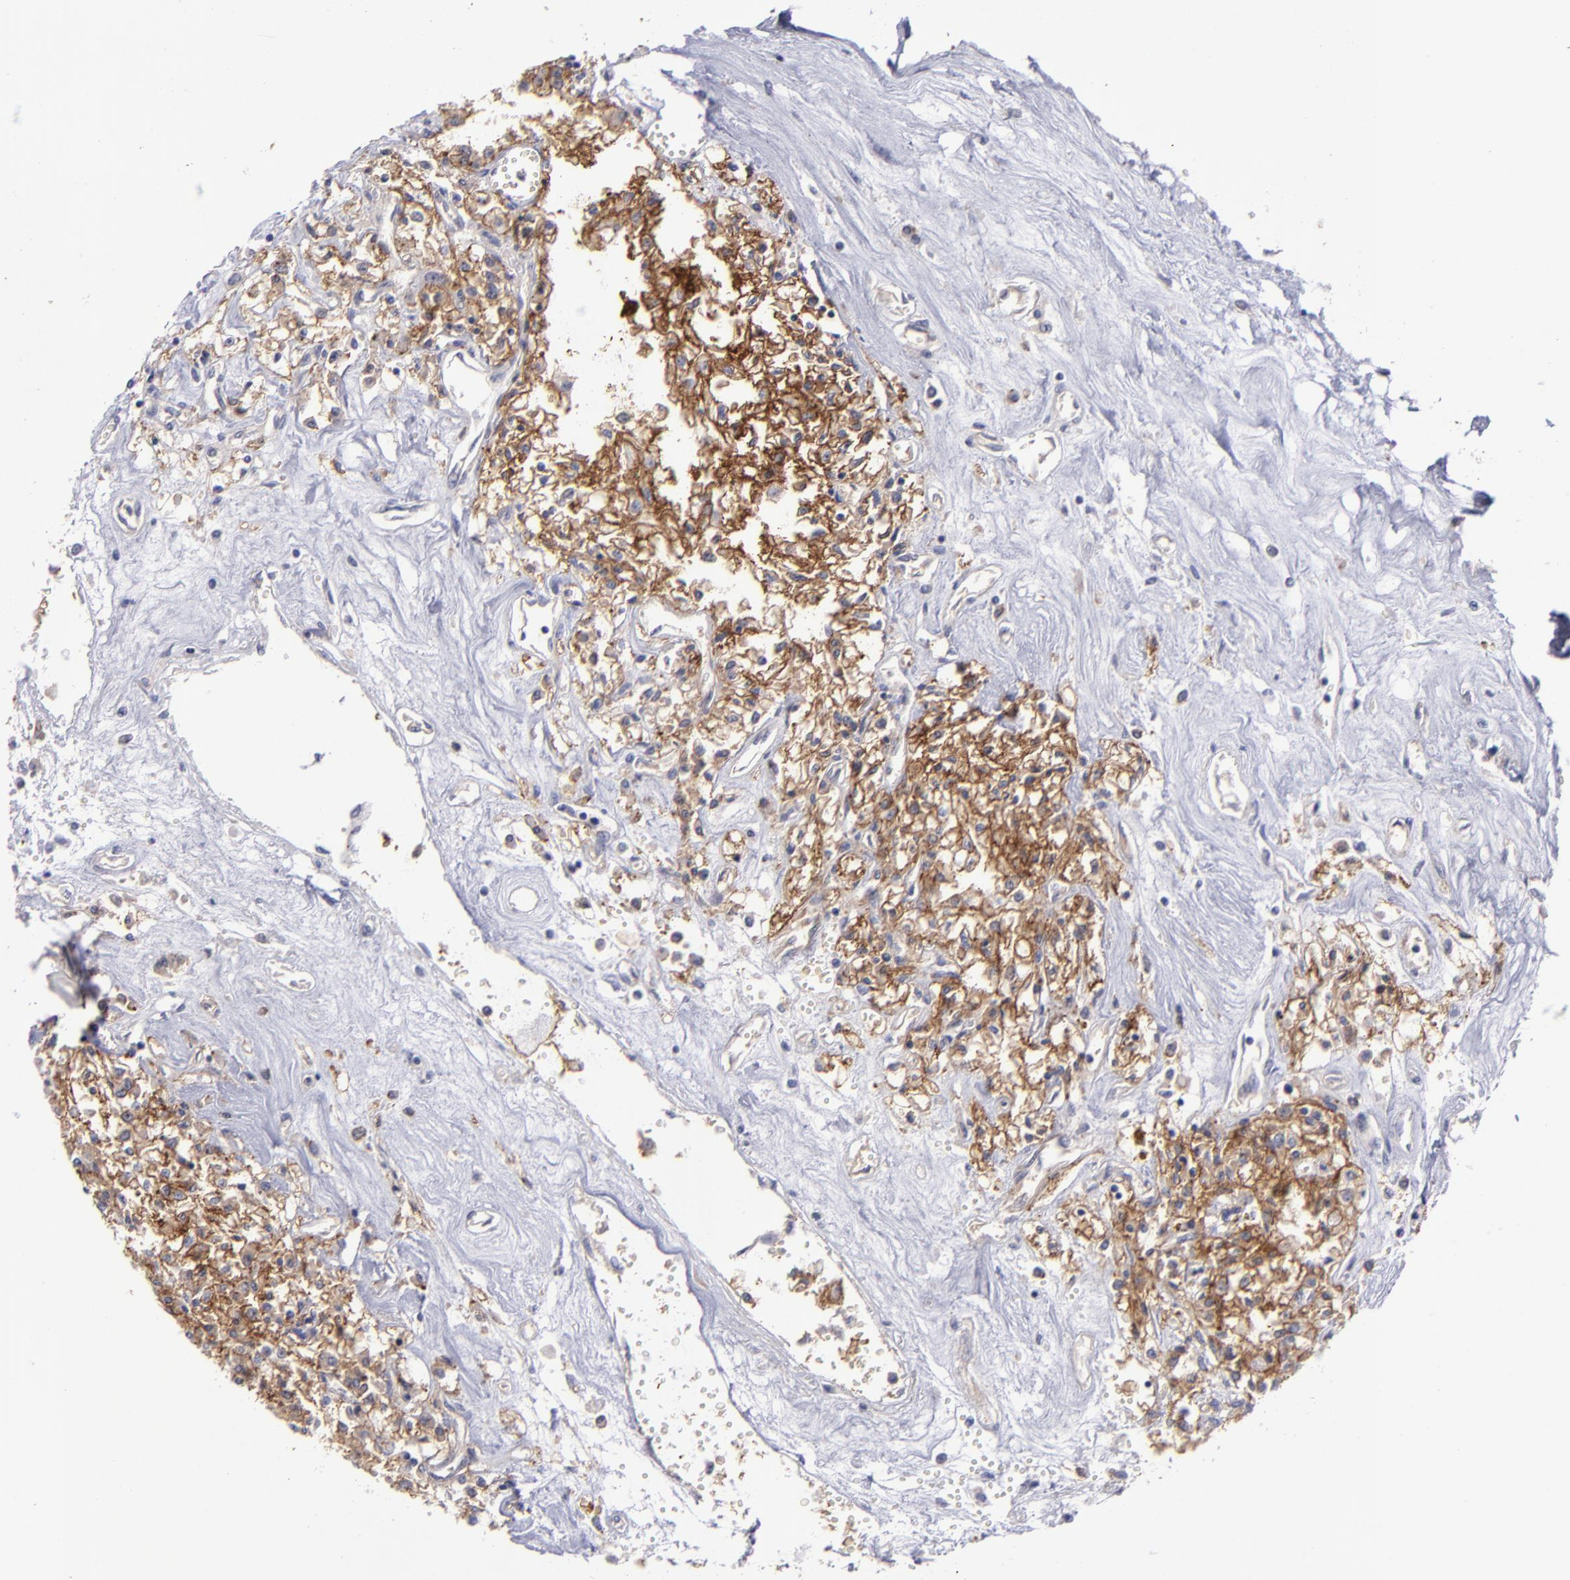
{"staining": {"intensity": "moderate", "quantity": ">75%", "location": "cytoplasmic/membranous"}, "tissue": "renal cancer", "cell_type": "Tumor cells", "image_type": "cancer", "snomed": [{"axis": "morphology", "description": "Adenocarcinoma, NOS"}, {"axis": "topography", "description": "Kidney"}], "caption": "Renal cancer stained for a protein (brown) reveals moderate cytoplasmic/membranous positive positivity in approximately >75% of tumor cells.", "gene": "BSG", "patient": {"sex": "male", "age": 78}}